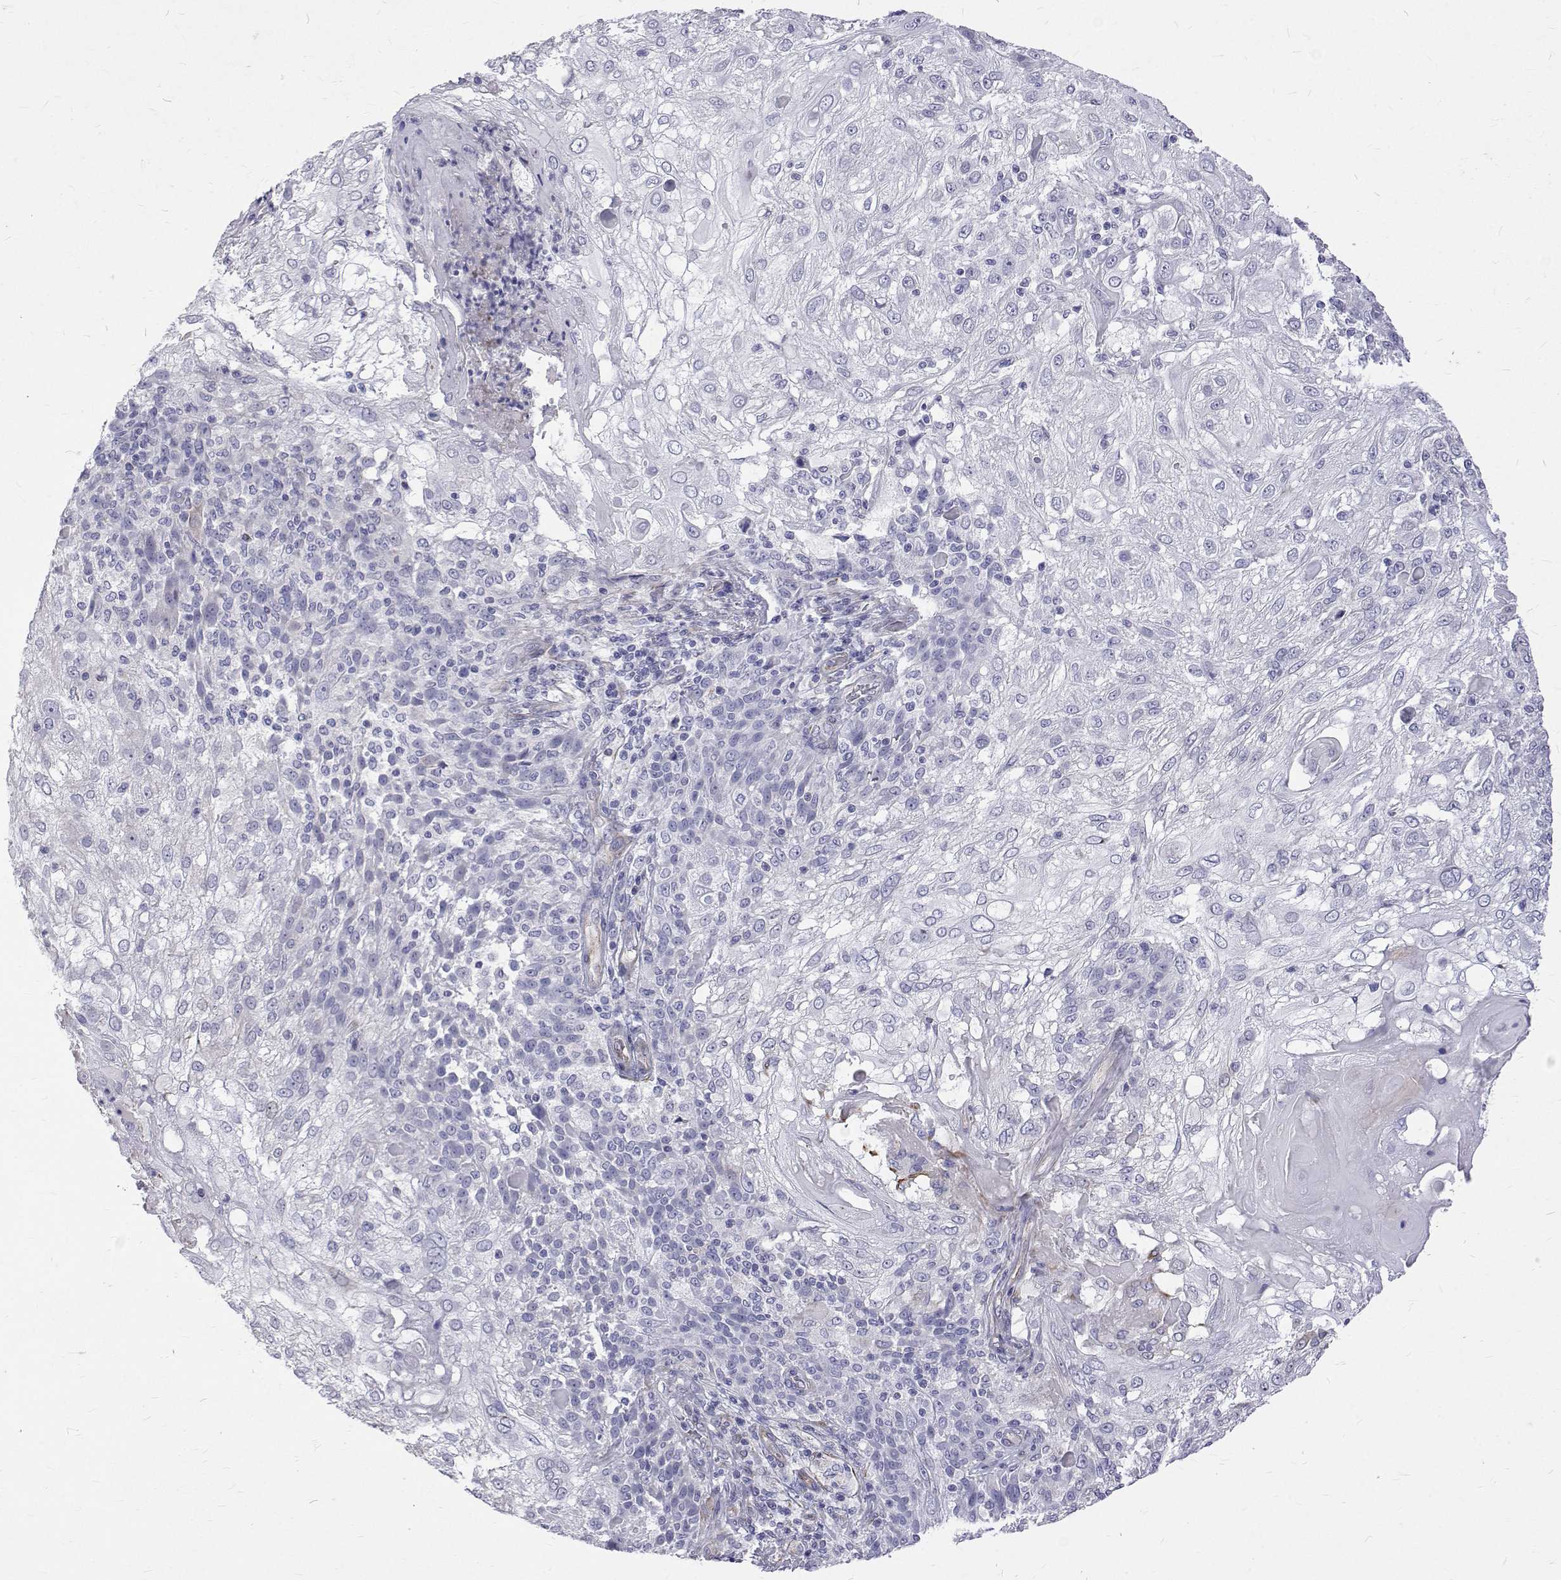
{"staining": {"intensity": "negative", "quantity": "none", "location": "none"}, "tissue": "skin cancer", "cell_type": "Tumor cells", "image_type": "cancer", "snomed": [{"axis": "morphology", "description": "Normal tissue, NOS"}, {"axis": "morphology", "description": "Squamous cell carcinoma, NOS"}, {"axis": "topography", "description": "Skin"}], "caption": "Squamous cell carcinoma (skin) was stained to show a protein in brown. There is no significant staining in tumor cells. (DAB IHC visualized using brightfield microscopy, high magnification).", "gene": "OPRPN", "patient": {"sex": "female", "age": 83}}